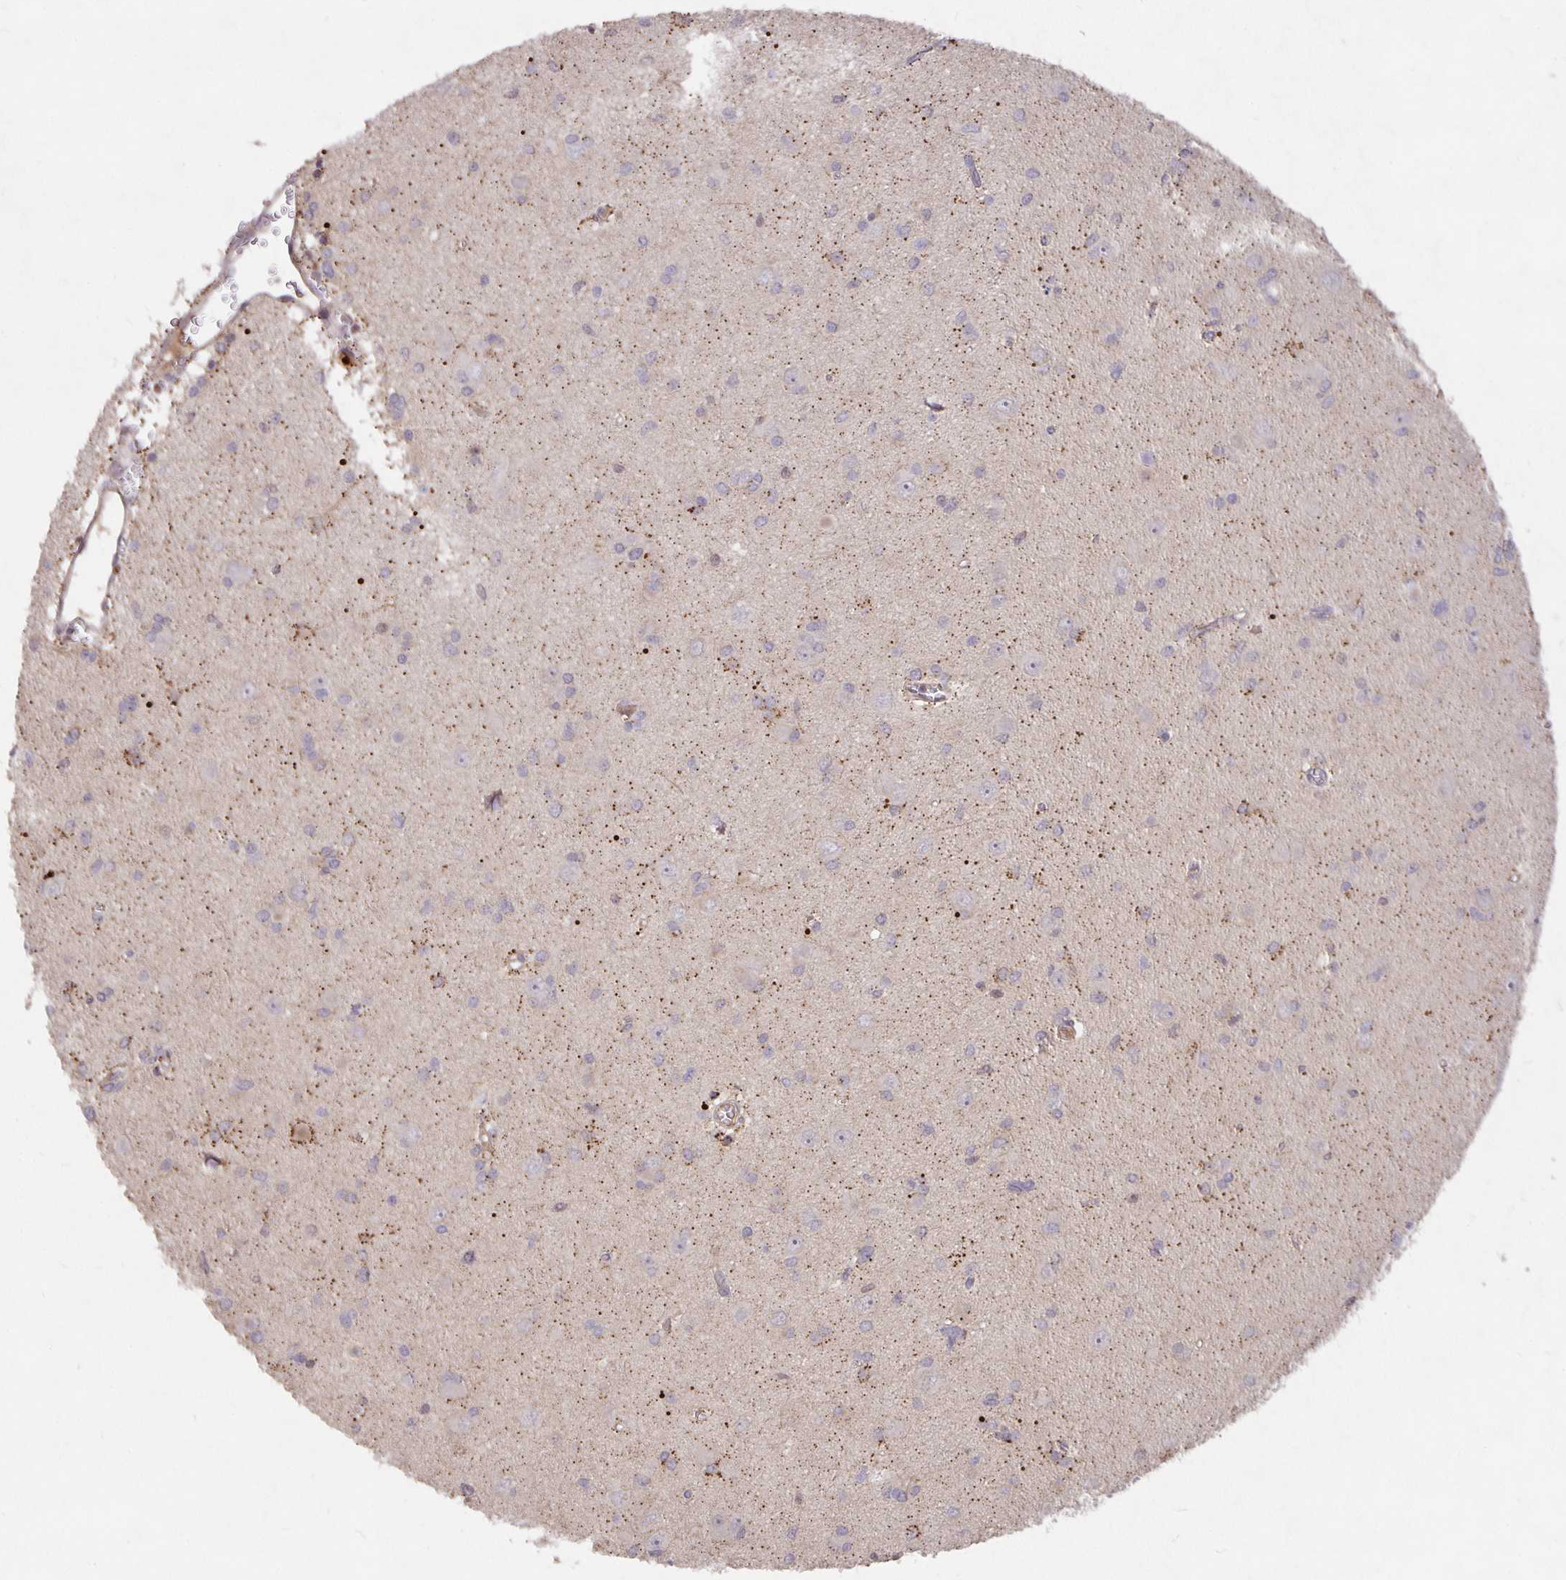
{"staining": {"intensity": "negative", "quantity": "none", "location": "none"}, "tissue": "glioma", "cell_type": "Tumor cells", "image_type": "cancer", "snomed": [{"axis": "morphology", "description": "Glioma, malignant, High grade"}, {"axis": "topography", "description": "Brain"}], "caption": "The IHC photomicrograph has no significant staining in tumor cells of malignant glioma (high-grade) tissue.", "gene": "NOG", "patient": {"sex": "male", "age": 23}}